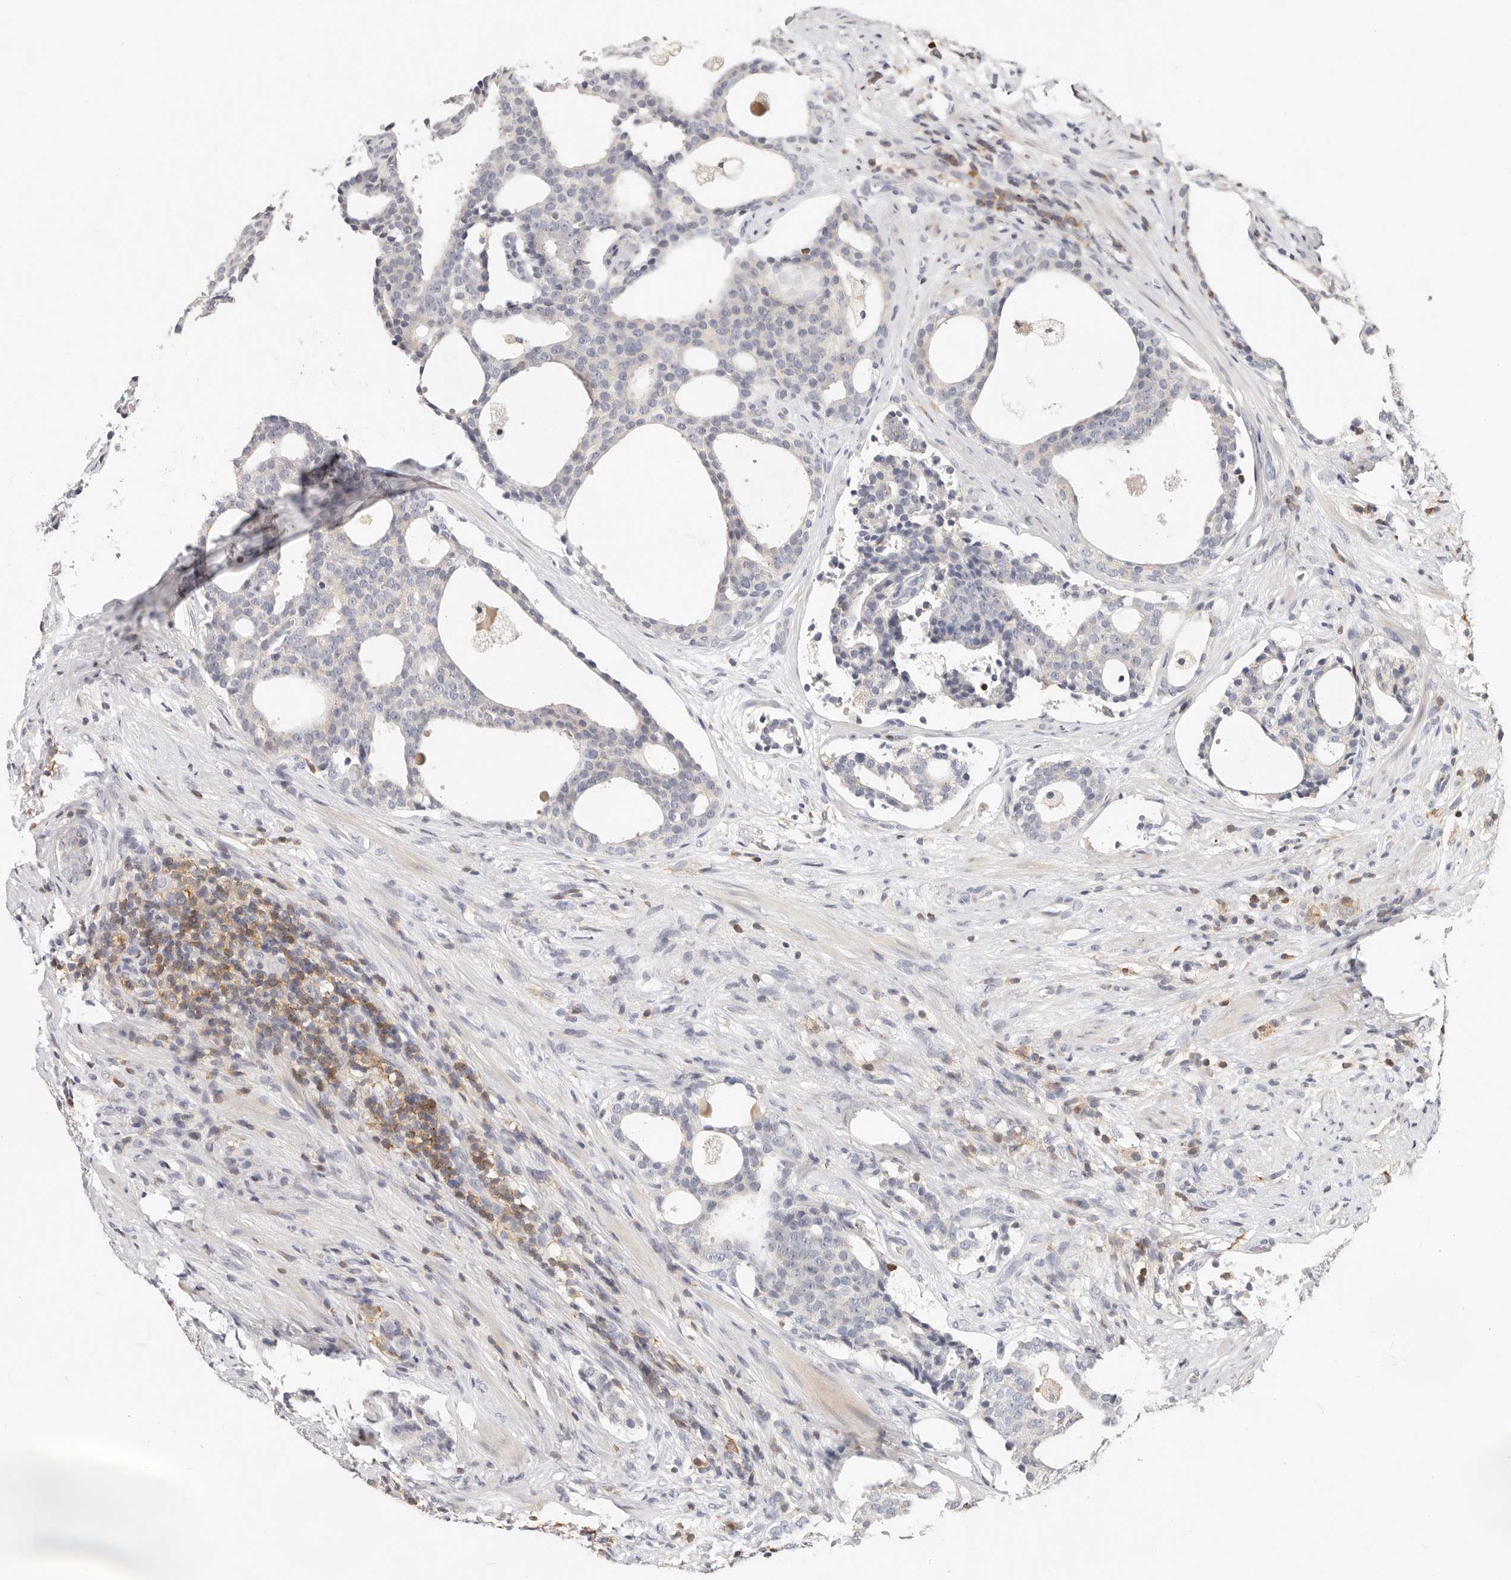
{"staining": {"intensity": "negative", "quantity": "none", "location": "none"}, "tissue": "prostate cancer", "cell_type": "Tumor cells", "image_type": "cancer", "snomed": [{"axis": "morphology", "description": "Adenocarcinoma, High grade"}, {"axis": "topography", "description": "Prostate"}], "caption": "Tumor cells show no significant positivity in prostate cancer.", "gene": "TMEM63B", "patient": {"sex": "male", "age": 56}}